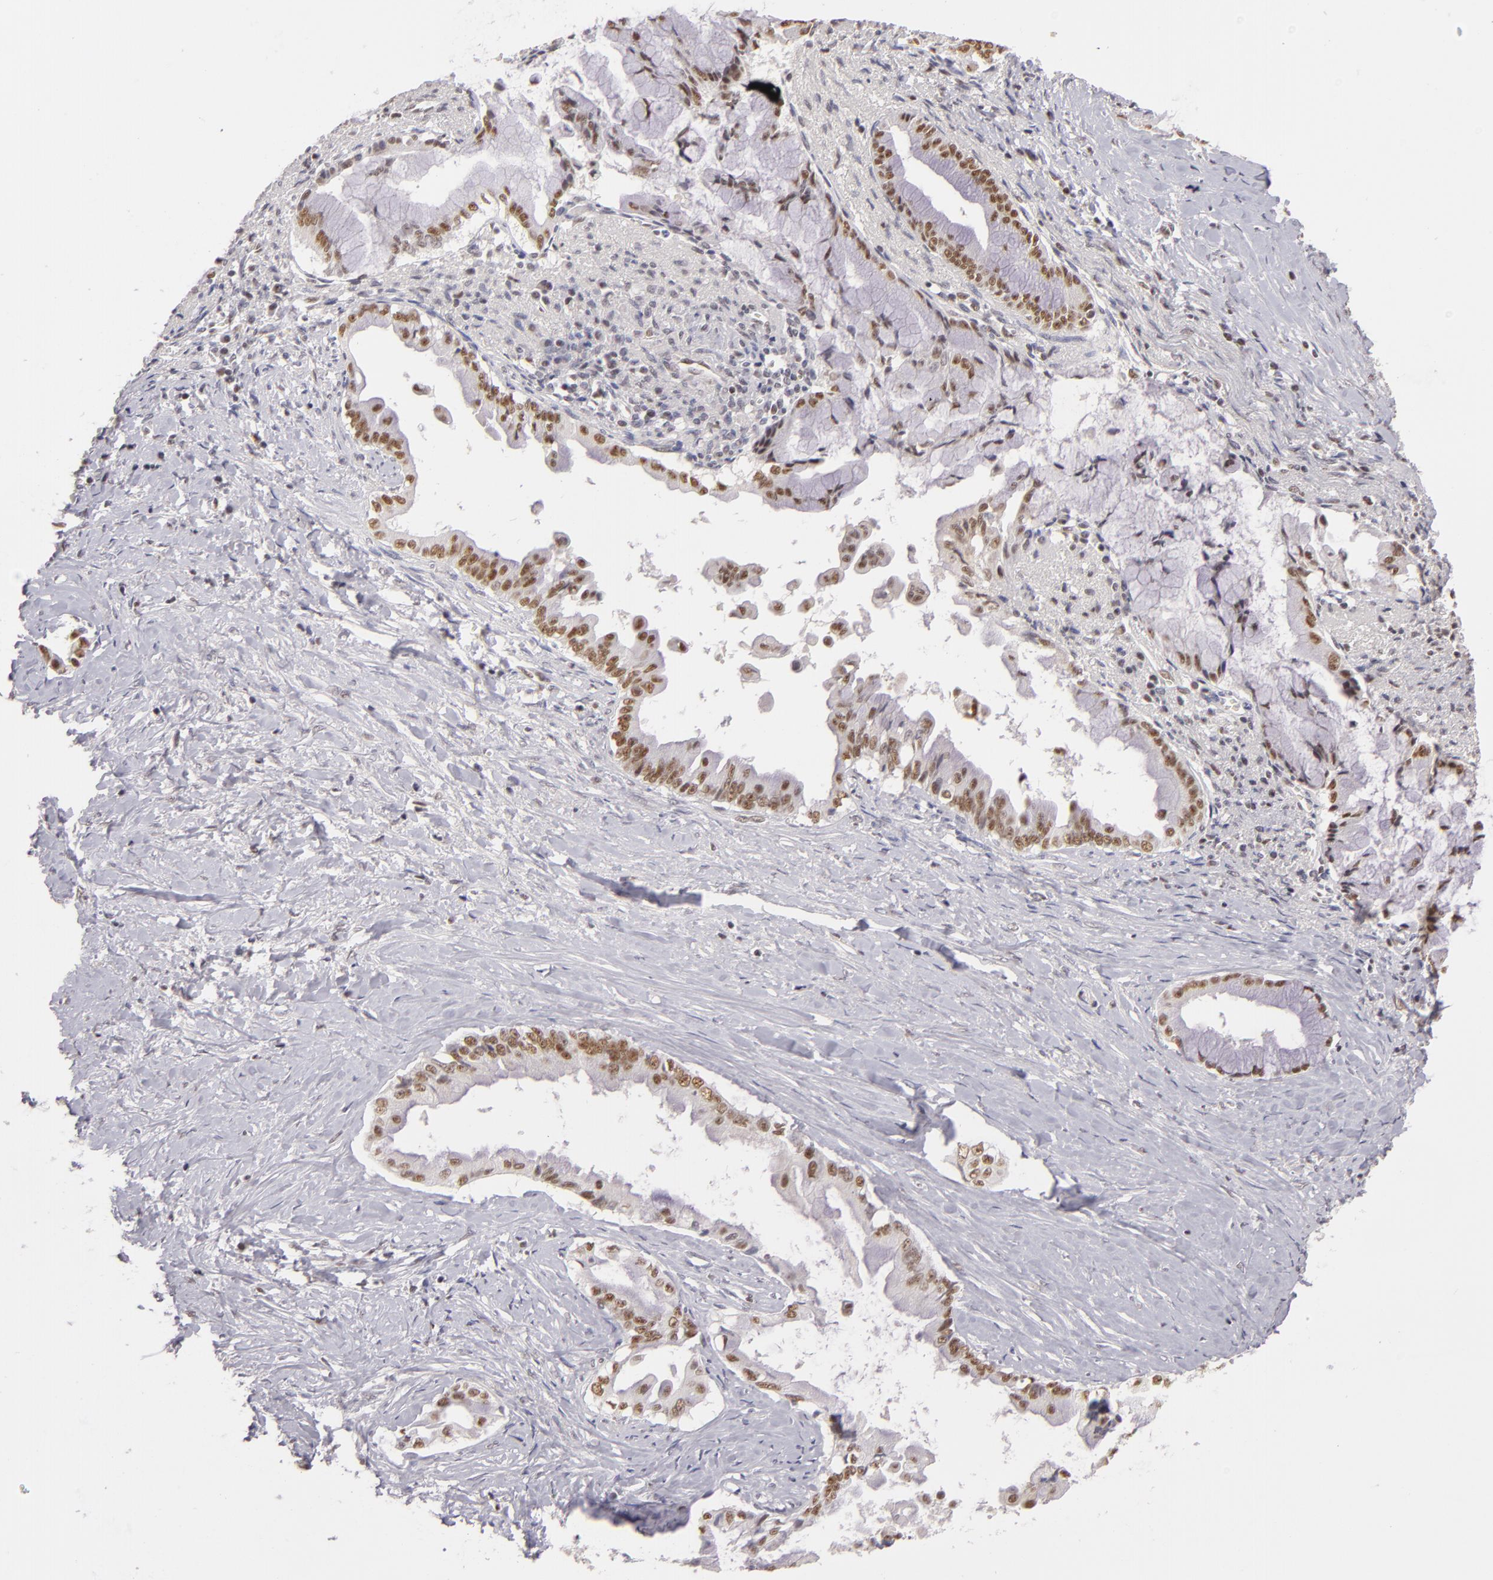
{"staining": {"intensity": "moderate", "quantity": ">75%", "location": "nuclear"}, "tissue": "pancreatic cancer", "cell_type": "Tumor cells", "image_type": "cancer", "snomed": [{"axis": "morphology", "description": "Adenocarcinoma, NOS"}, {"axis": "topography", "description": "Pancreas"}], "caption": "A high-resolution histopathology image shows immunohistochemistry staining of adenocarcinoma (pancreatic), which displays moderate nuclear positivity in approximately >75% of tumor cells. The protein is stained brown, and the nuclei are stained in blue (DAB IHC with brightfield microscopy, high magnification).", "gene": "INTS6", "patient": {"sex": "male", "age": 59}}